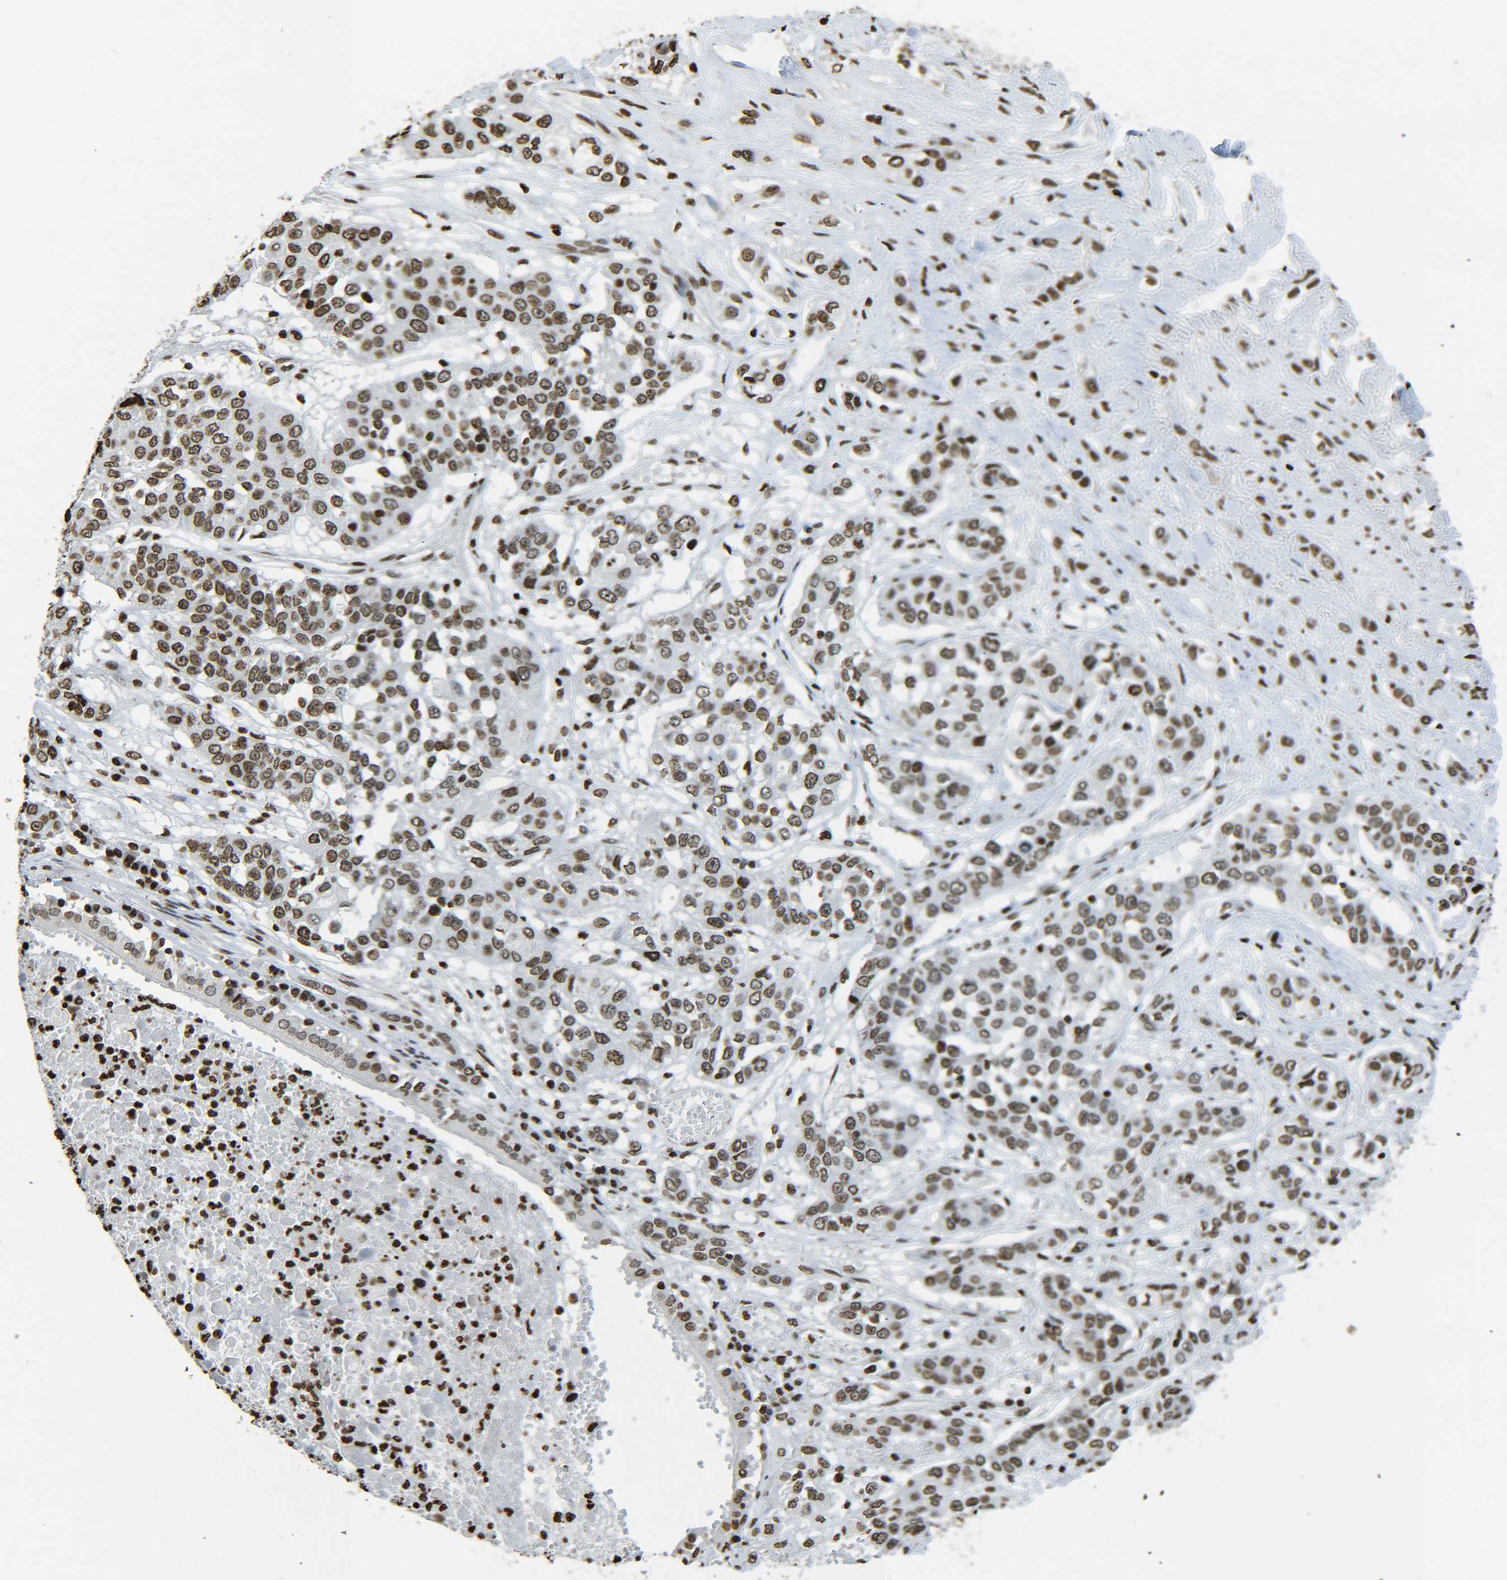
{"staining": {"intensity": "moderate", "quantity": ">75%", "location": "nuclear"}, "tissue": "lung cancer", "cell_type": "Tumor cells", "image_type": "cancer", "snomed": [{"axis": "morphology", "description": "Squamous cell carcinoma, NOS"}, {"axis": "topography", "description": "Lung"}], "caption": "Lung squamous cell carcinoma stained for a protein demonstrates moderate nuclear positivity in tumor cells.", "gene": "H4C16", "patient": {"sex": "male", "age": 71}}